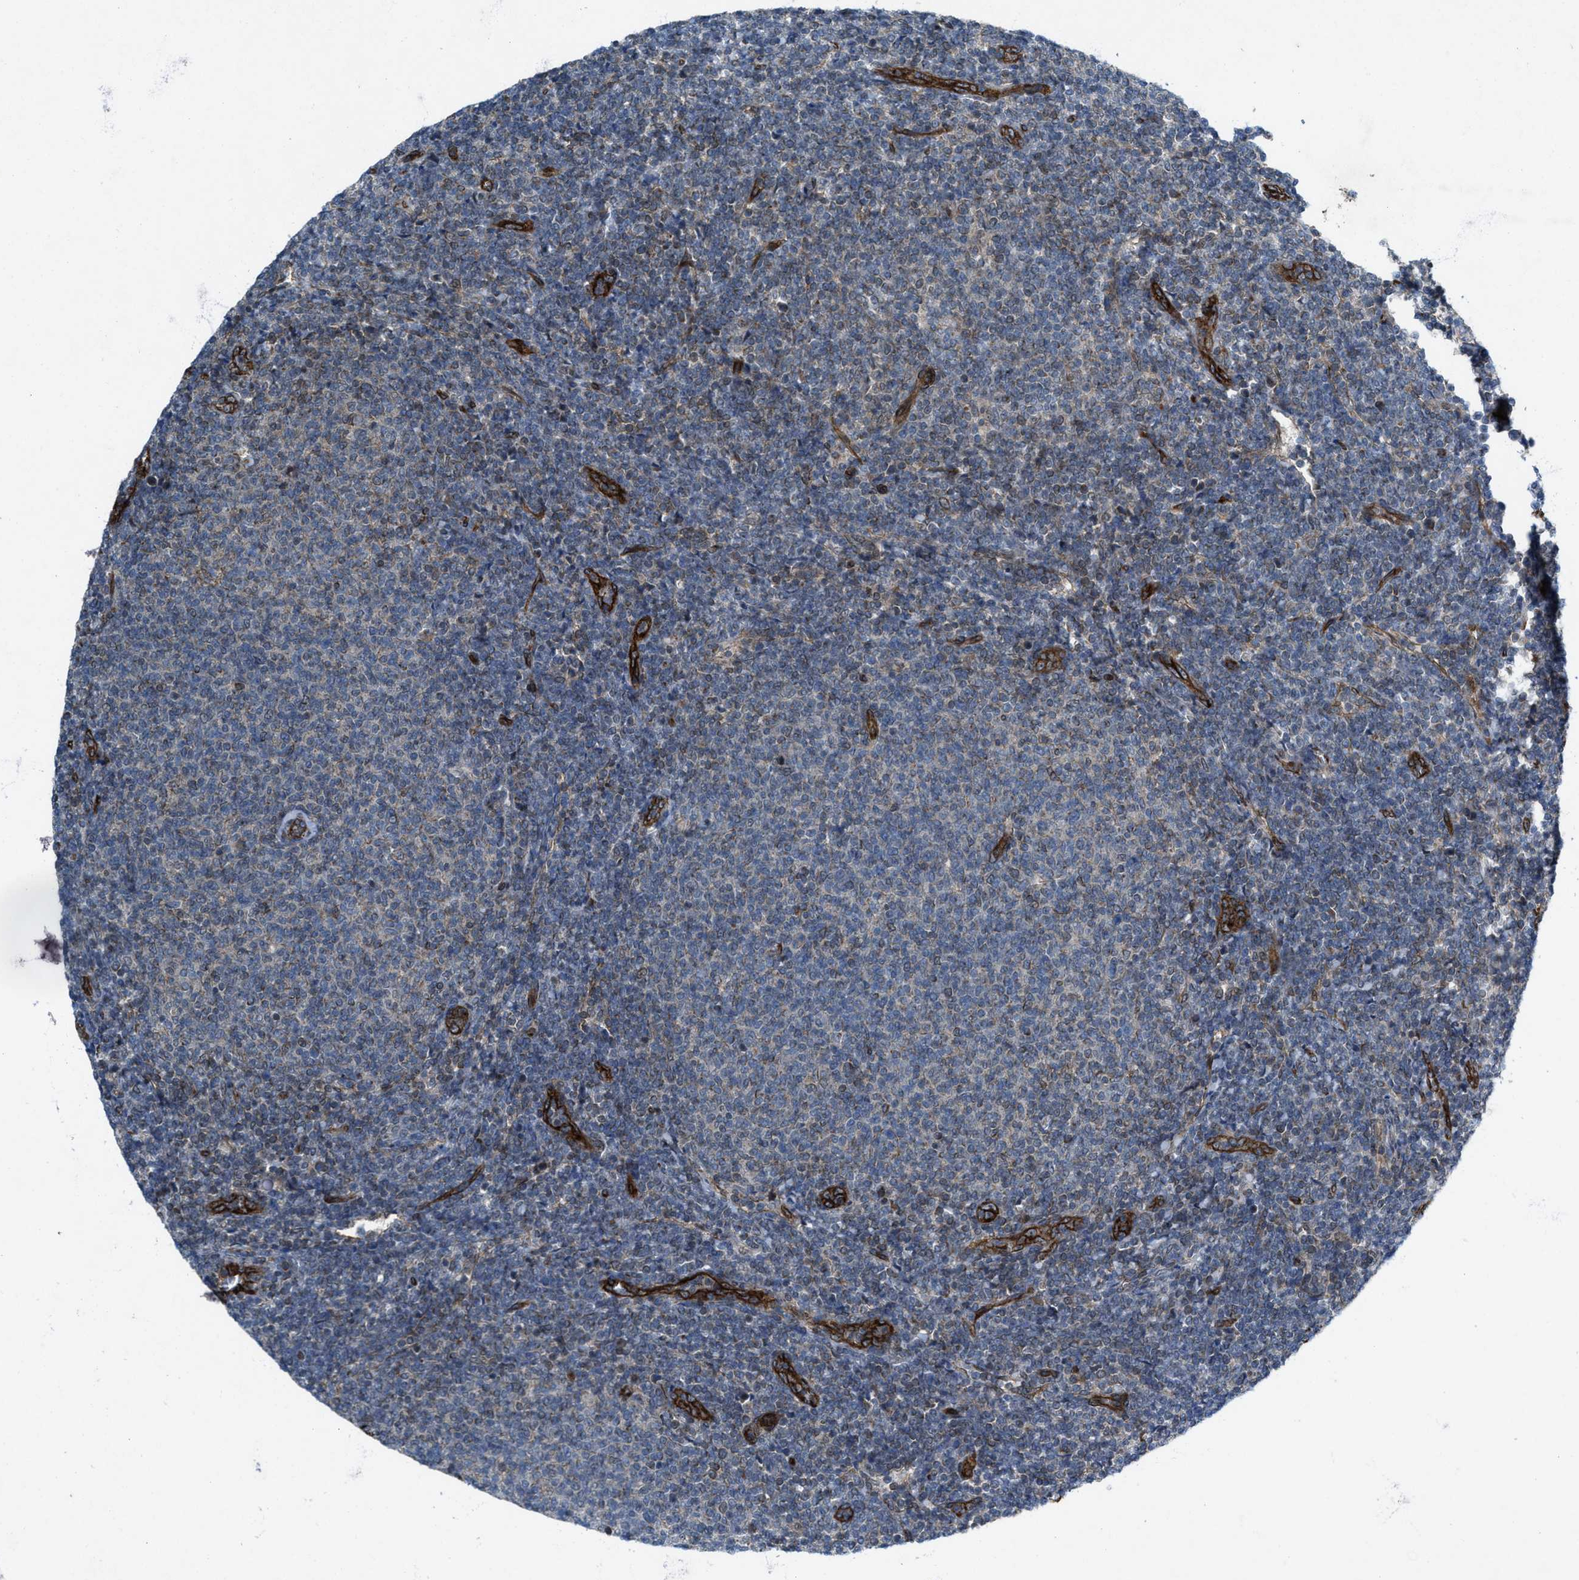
{"staining": {"intensity": "negative", "quantity": "none", "location": "none"}, "tissue": "lymphoma", "cell_type": "Tumor cells", "image_type": "cancer", "snomed": [{"axis": "morphology", "description": "Malignant lymphoma, non-Hodgkin's type, Low grade"}, {"axis": "topography", "description": "Lymph node"}], "caption": "Photomicrograph shows no significant protein positivity in tumor cells of lymphoma.", "gene": "URGCP", "patient": {"sex": "male", "age": 66}}